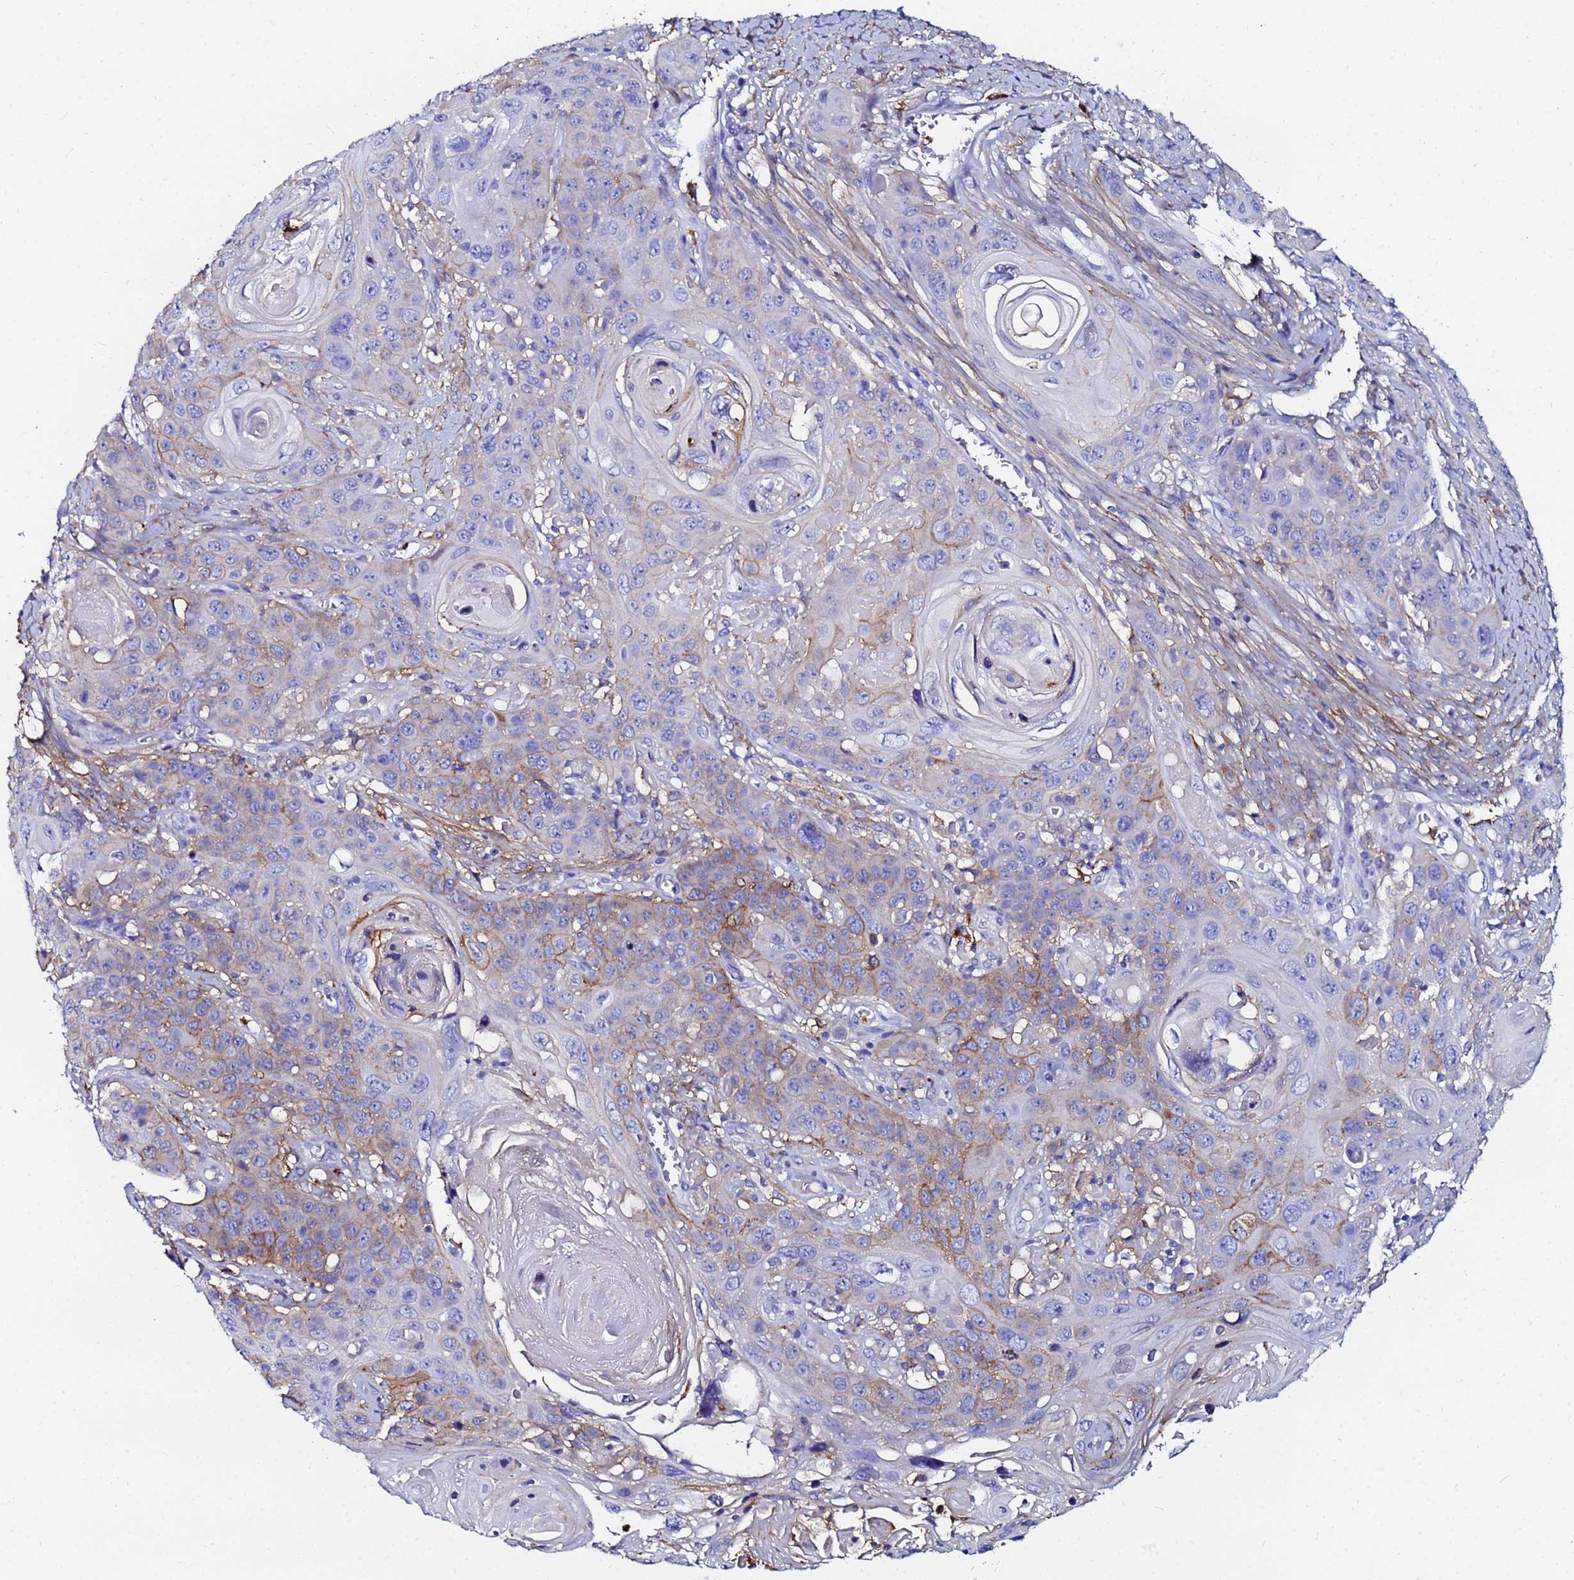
{"staining": {"intensity": "weak", "quantity": "<25%", "location": "cytoplasmic/membranous"}, "tissue": "skin cancer", "cell_type": "Tumor cells", "image_type": "cancer", "snomed": [{"axis": "morphology", "description": "Squamous cell carcinoma, NOS"}, {"axis": "topography", "description": "Skin"}], "caption": "A high-resolution photomicrograph shows immunohistochemistry staining of skin squamous cell carcinoma, which exhibits no significant expression in tumor cells.", "gene": "BASP1", "patient": {"sex": "male", "age": 55}}